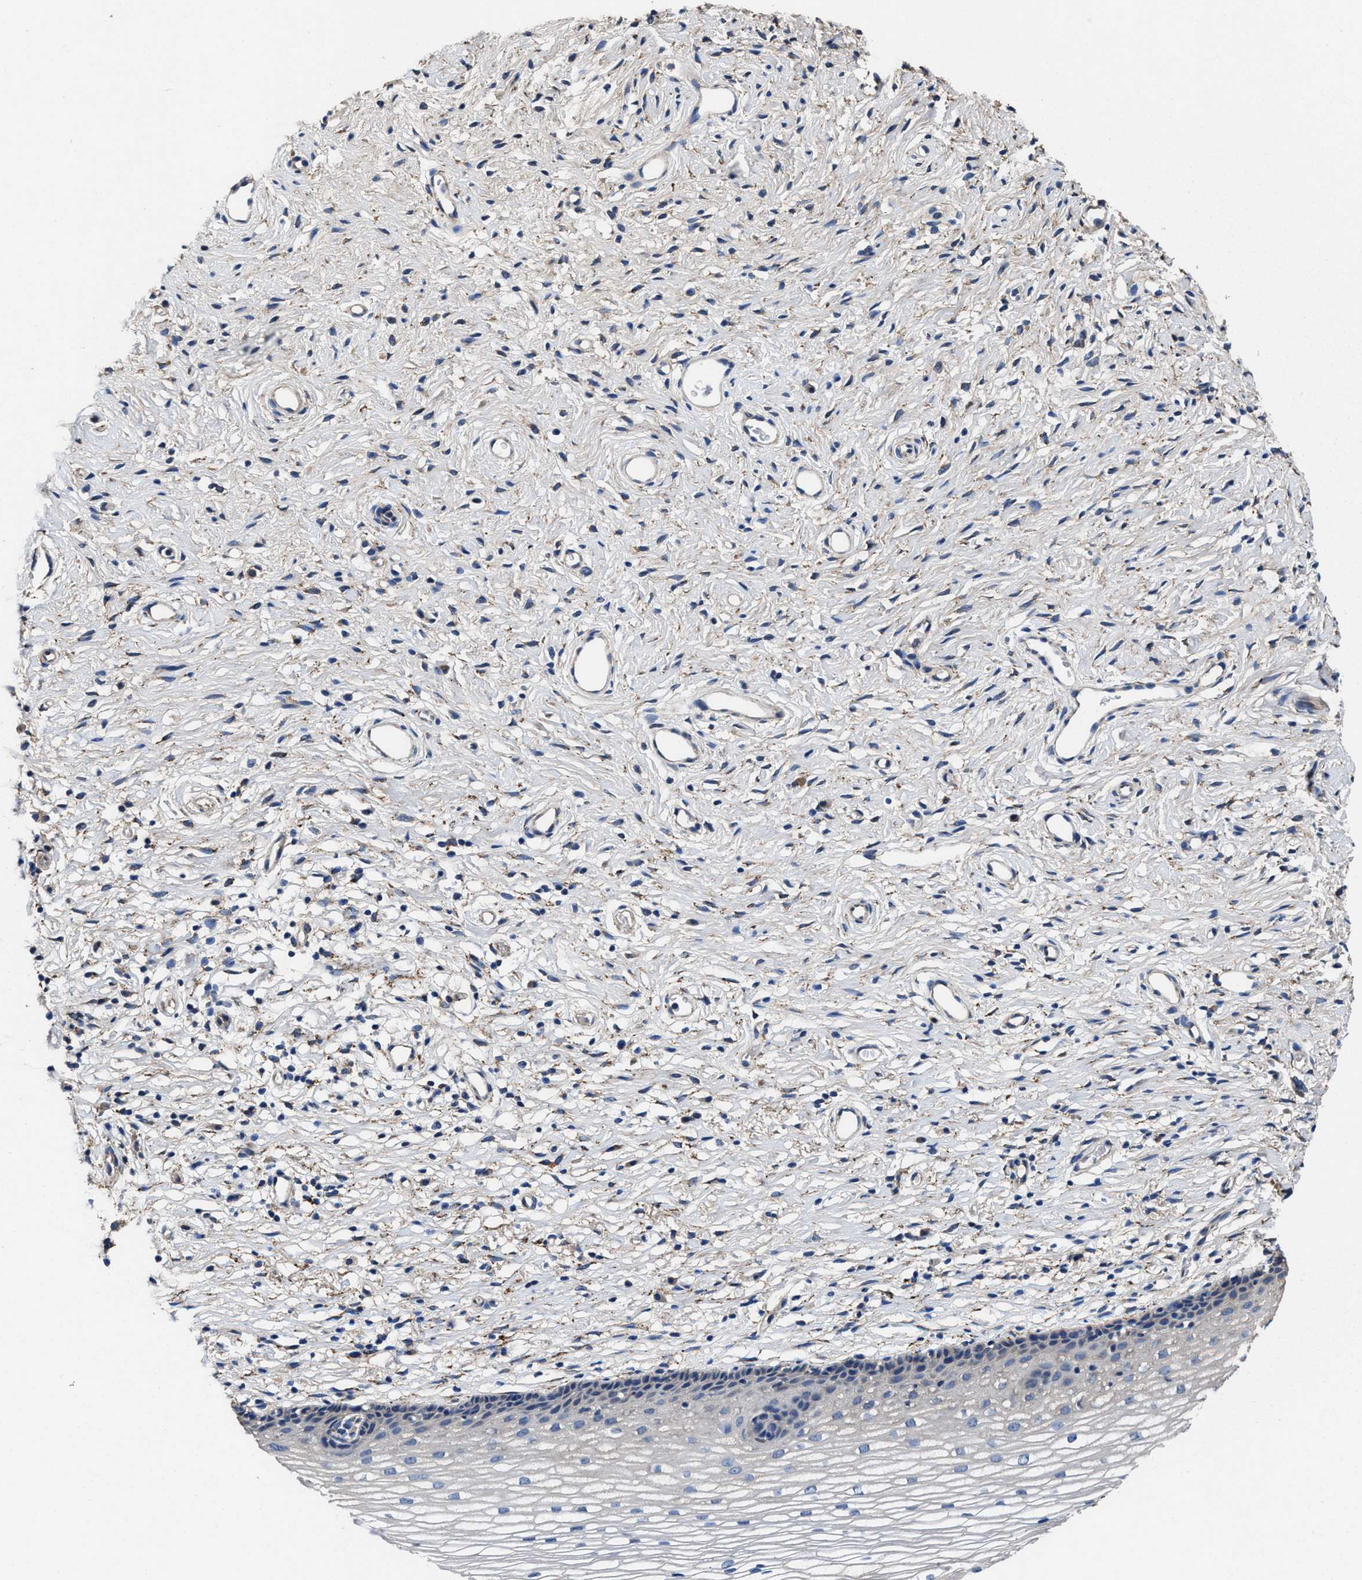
{"staining": {"intensity": "weak", "quantity": "<25%", "location": "cytoplasmic/membranous"}, "tissue": "cervix", "cell_type": "Glandular cells", "image_type": "normal", "snomed": [{"axis": "morphology", "description": "Normal tissue, NOS"}, {"axis": "topography", "description": "Cervix"}], "caption": "DAB immunohistochemical staining of benign cervix displays no significant expression in glandular cells. (Immunohistochemistry, brightfield microscopy, high magnification).", "gene": "IDNK", "patient": {"sex": "female", "age": 77}}